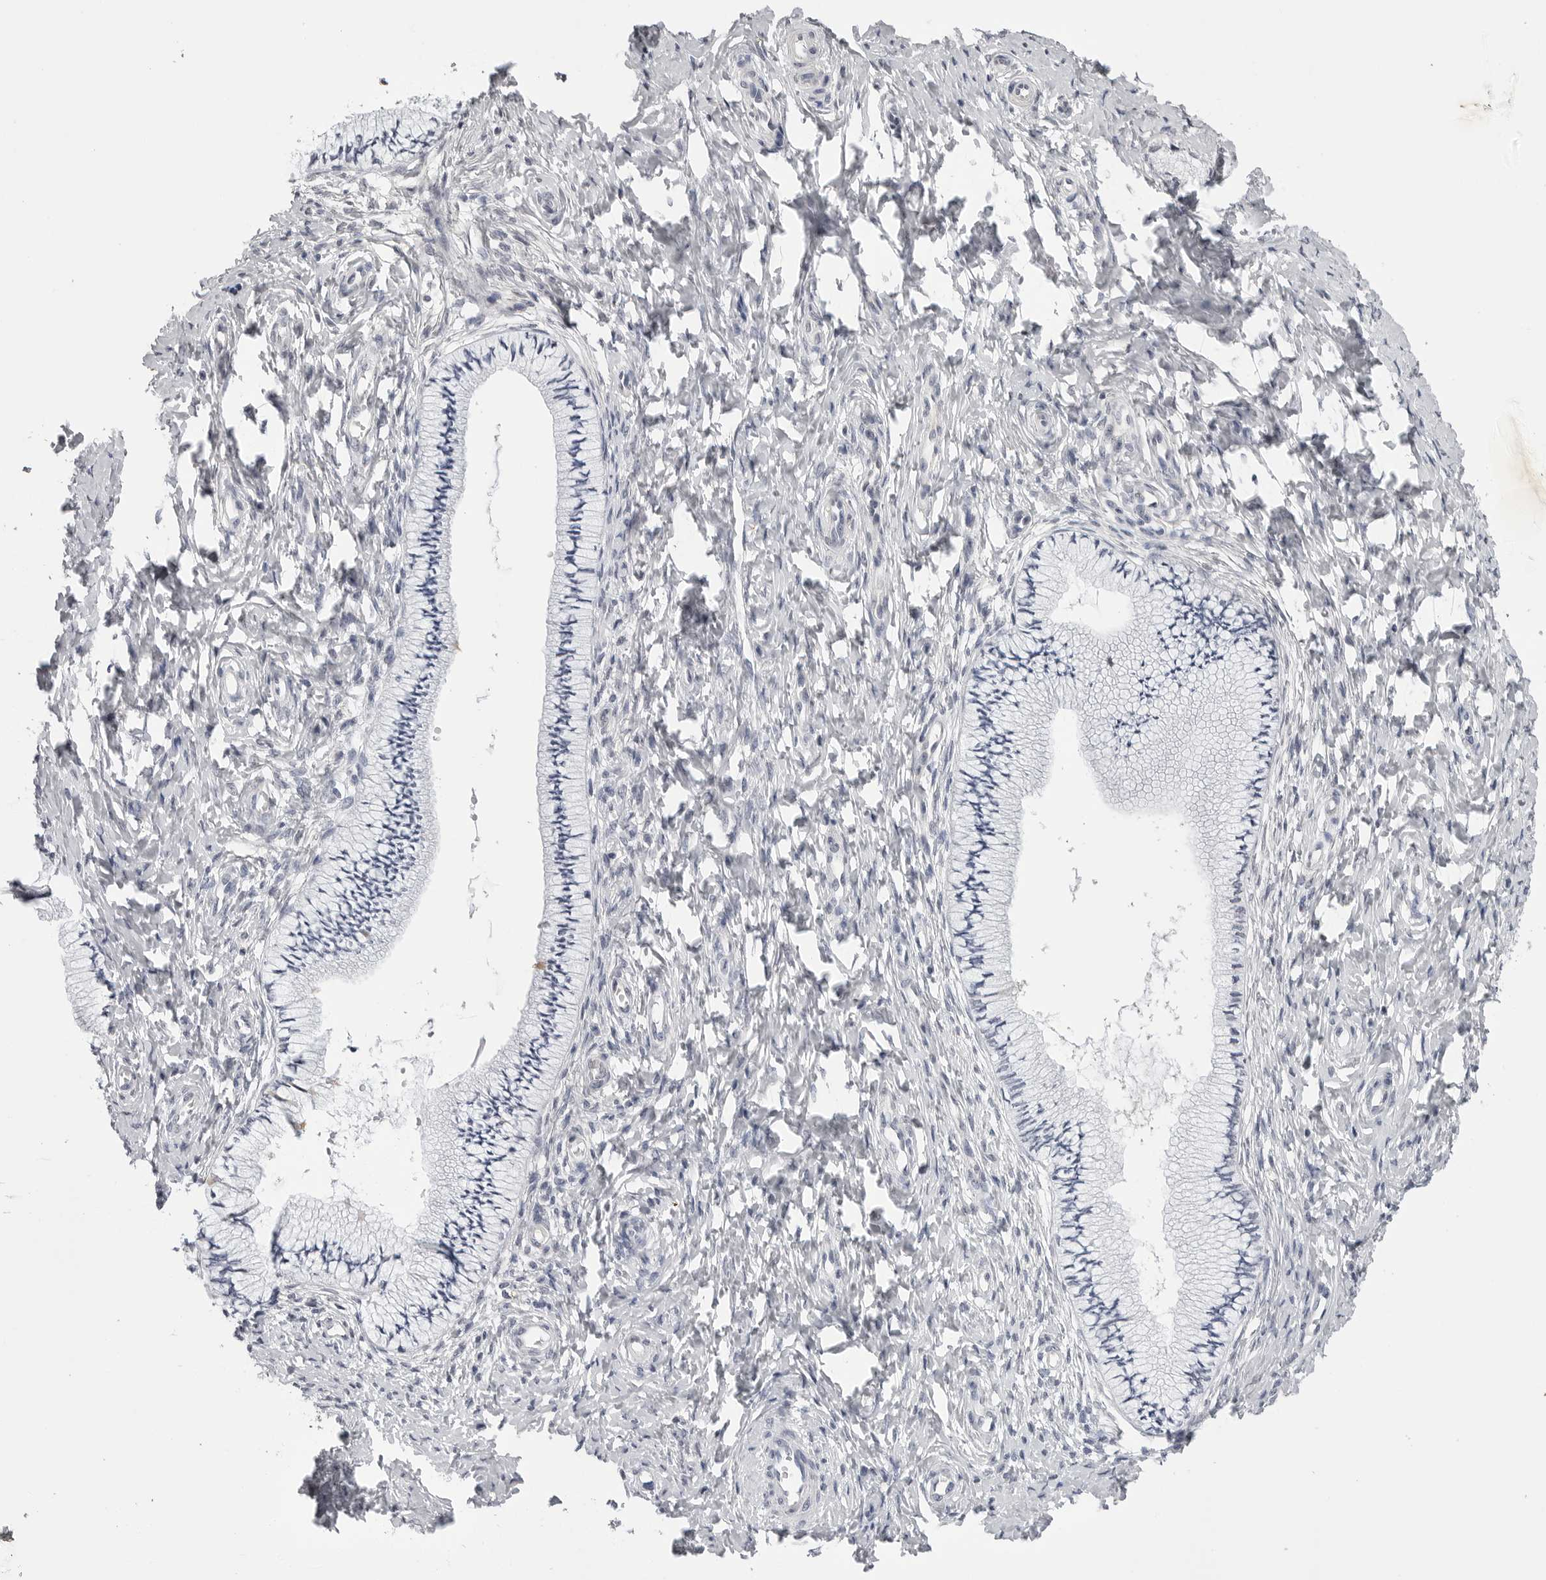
{"staining": {"intensity": "moderate", "quantity": "<25%", "location": "cytoplasmic/membranous"}, "tissue": "cervix", "cell_type": "Glandular cells", "image_type": "normal", "snomed": [{"axis": "morphology", "description": "Normal tissue, NOS"}, {"axis": "topography", "description": "Cervix"}], "caption": "Immunohistochemistry (IHC) image of normal cervix: cervix stained using immunohistochemistry shows low levels of moderate protein expression localized specifically in the cytoplasmic/membranous of glandular cells, appearing as a cytoplasmic/membranous brown color.", "gene": "CDK20", "patient": {"sex": "female", "age": 36}}